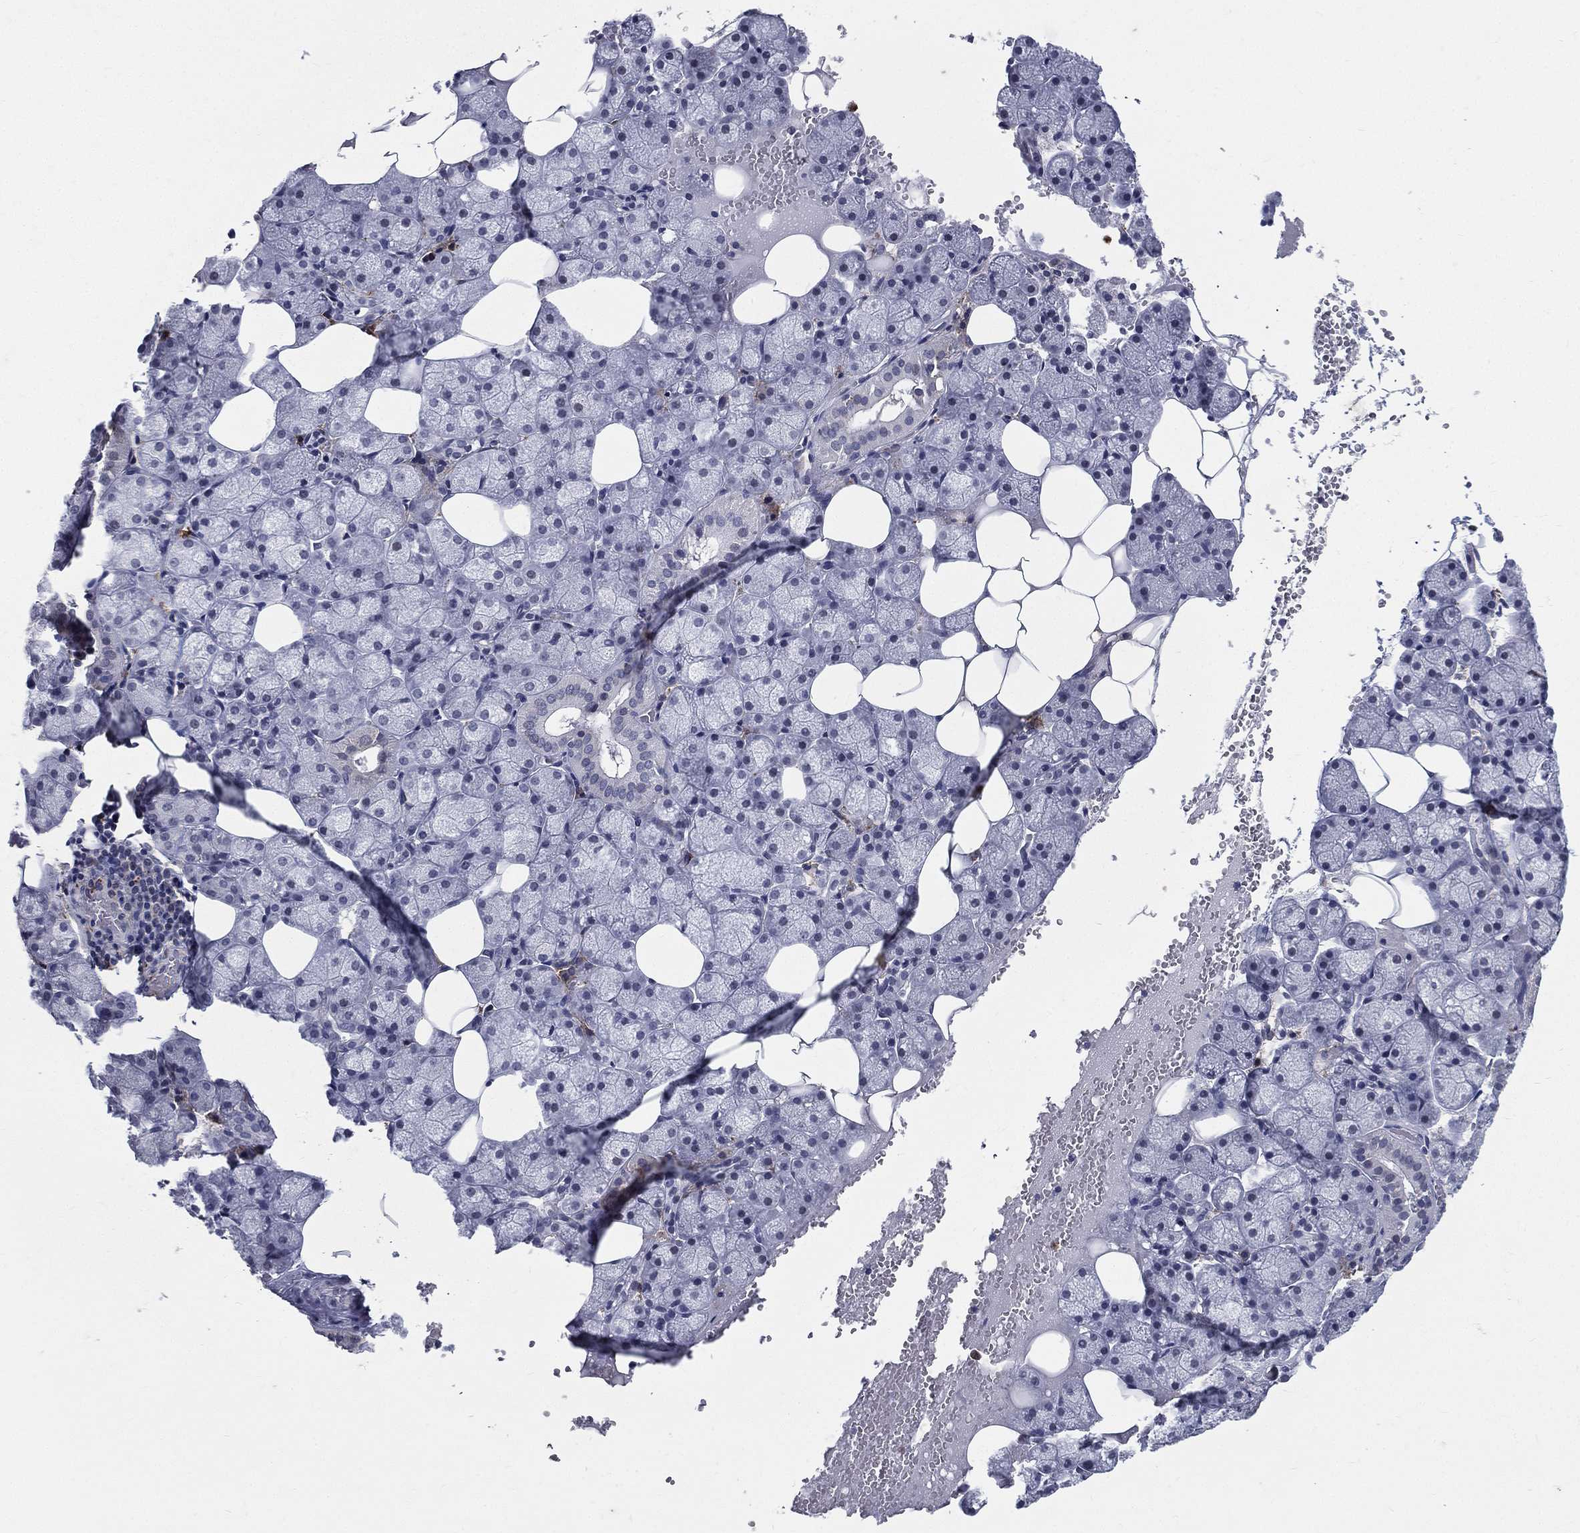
{"staining": {"intensity": "moderate", "quantity": "<25%", "location": "cytoplasmic/membranous"}, "tissue": "salivary gland", "cell_type": "Glandular cells", "image_type": "normal", "snomed": [{"axis": "morphology", "description": "Normal tissue, NOS"}, {"axis": "topography", "description": "Salivary gland"}], "caption": "Protein staining of unremarkable salivary gland demonstrates moderate cytoplasmic/membranous positivity in approximately <25% of glandular cells.", "gene": "EVI2B", "patient": {"sex": "male", "age": 38}}